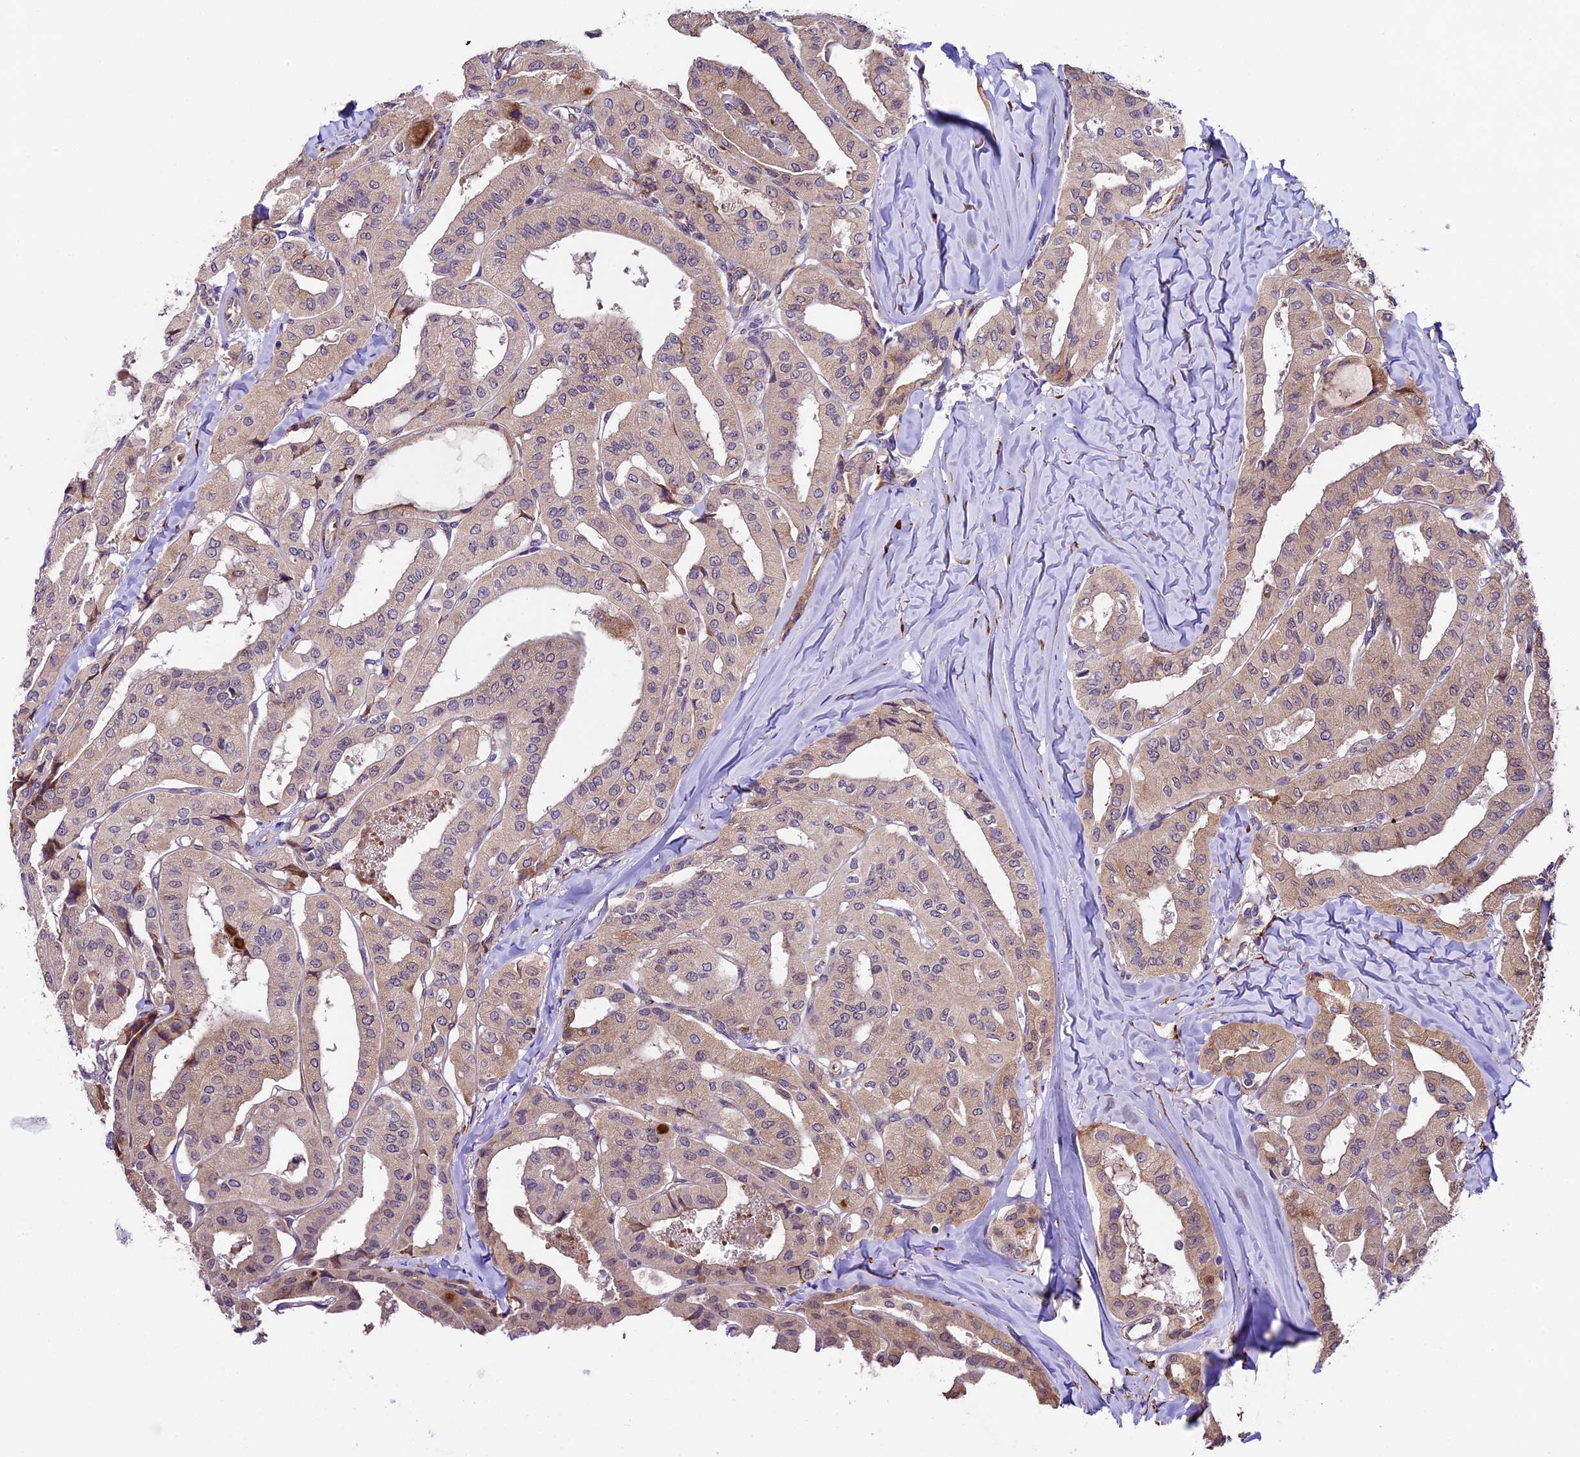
{"staining": {"intensity": "negative", "quantity": "none", "location": "none"}, "tissue": "thyroid cancer", "cell_type": "Tumor cells", "image_type": "cancer", "snomed": [{"axis": "morphology", "description": "Papillary adenocarcinoma, NOS"}, {"axis": "topography", "description": "Thyroid gland"}], "caption": "A high-resolution image shows immunohistochemistry (IHC) staining of thyroid cancer, which exhibits no significant positivity in tumor cells. (Stains: DAB (3,3'-diaminobenzidine) immunohistochemistry with hematoxylin counter stain, Microscopy: brightfield microscopy at high magnification).", "gene": "LSM7", "patient": {"sex": "female", "age": 59}}